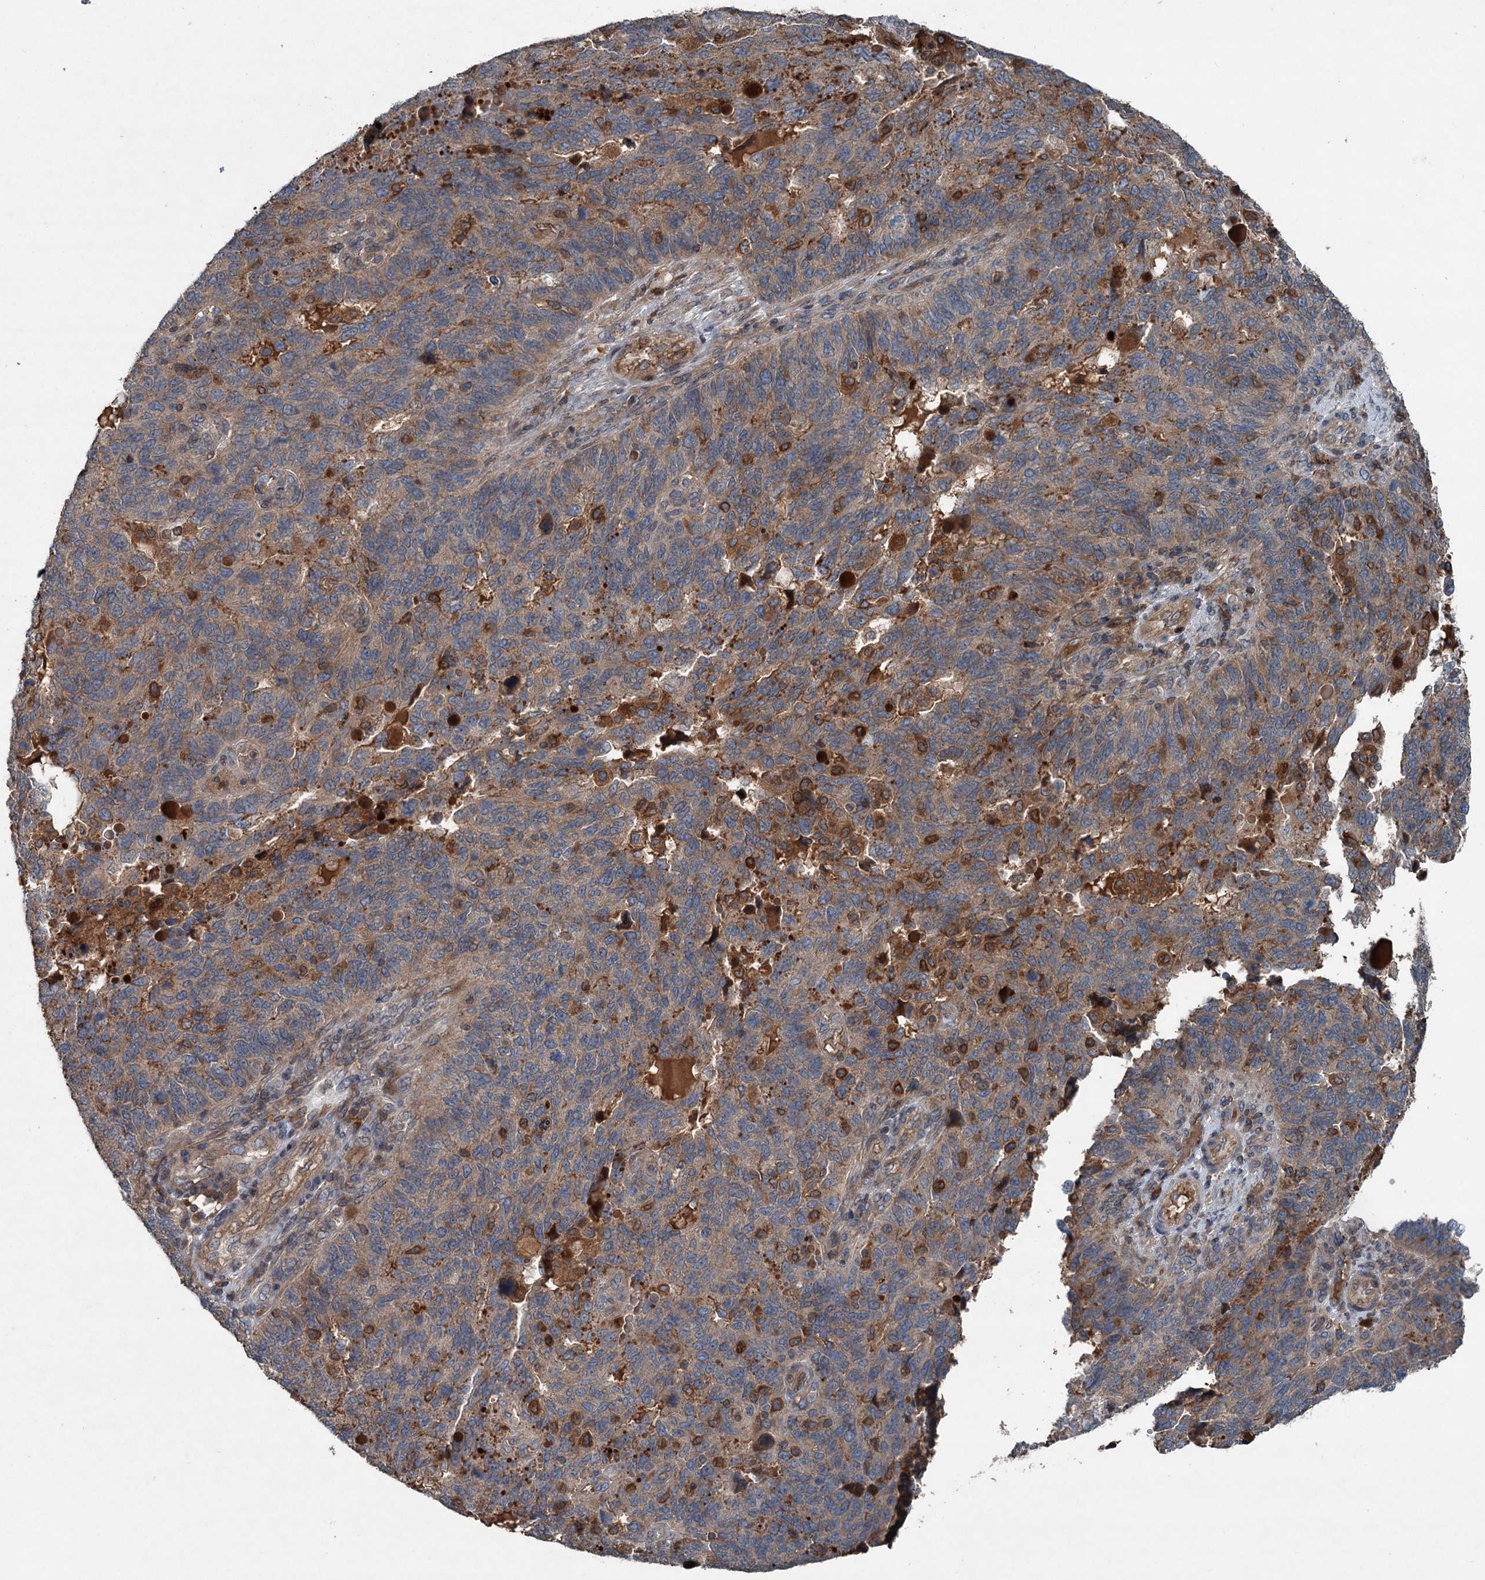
{"staining": {"intensity": "moderate", "quantity": "<25%", "location": "cytoplasmic/membranous"}, "tissue": "endometrial cancer", "cell_type": "Tumor cells", "image_type": "cancer", "snomed": [{"axis": "morphology", "description": "Adenocarcinoma, NOS"}, {"axis": "topography", "description": "Endometrium"}], "caption": "This is a photomicrograph of immunohistochemistry (IHC) staining of adenocarcinoma (endometrial), which shows moderate expression in the cytoplasmic/membranous of tumor cells.", "gene": "TAPBPL", "patient": {"sex": "female", "age": 66}}